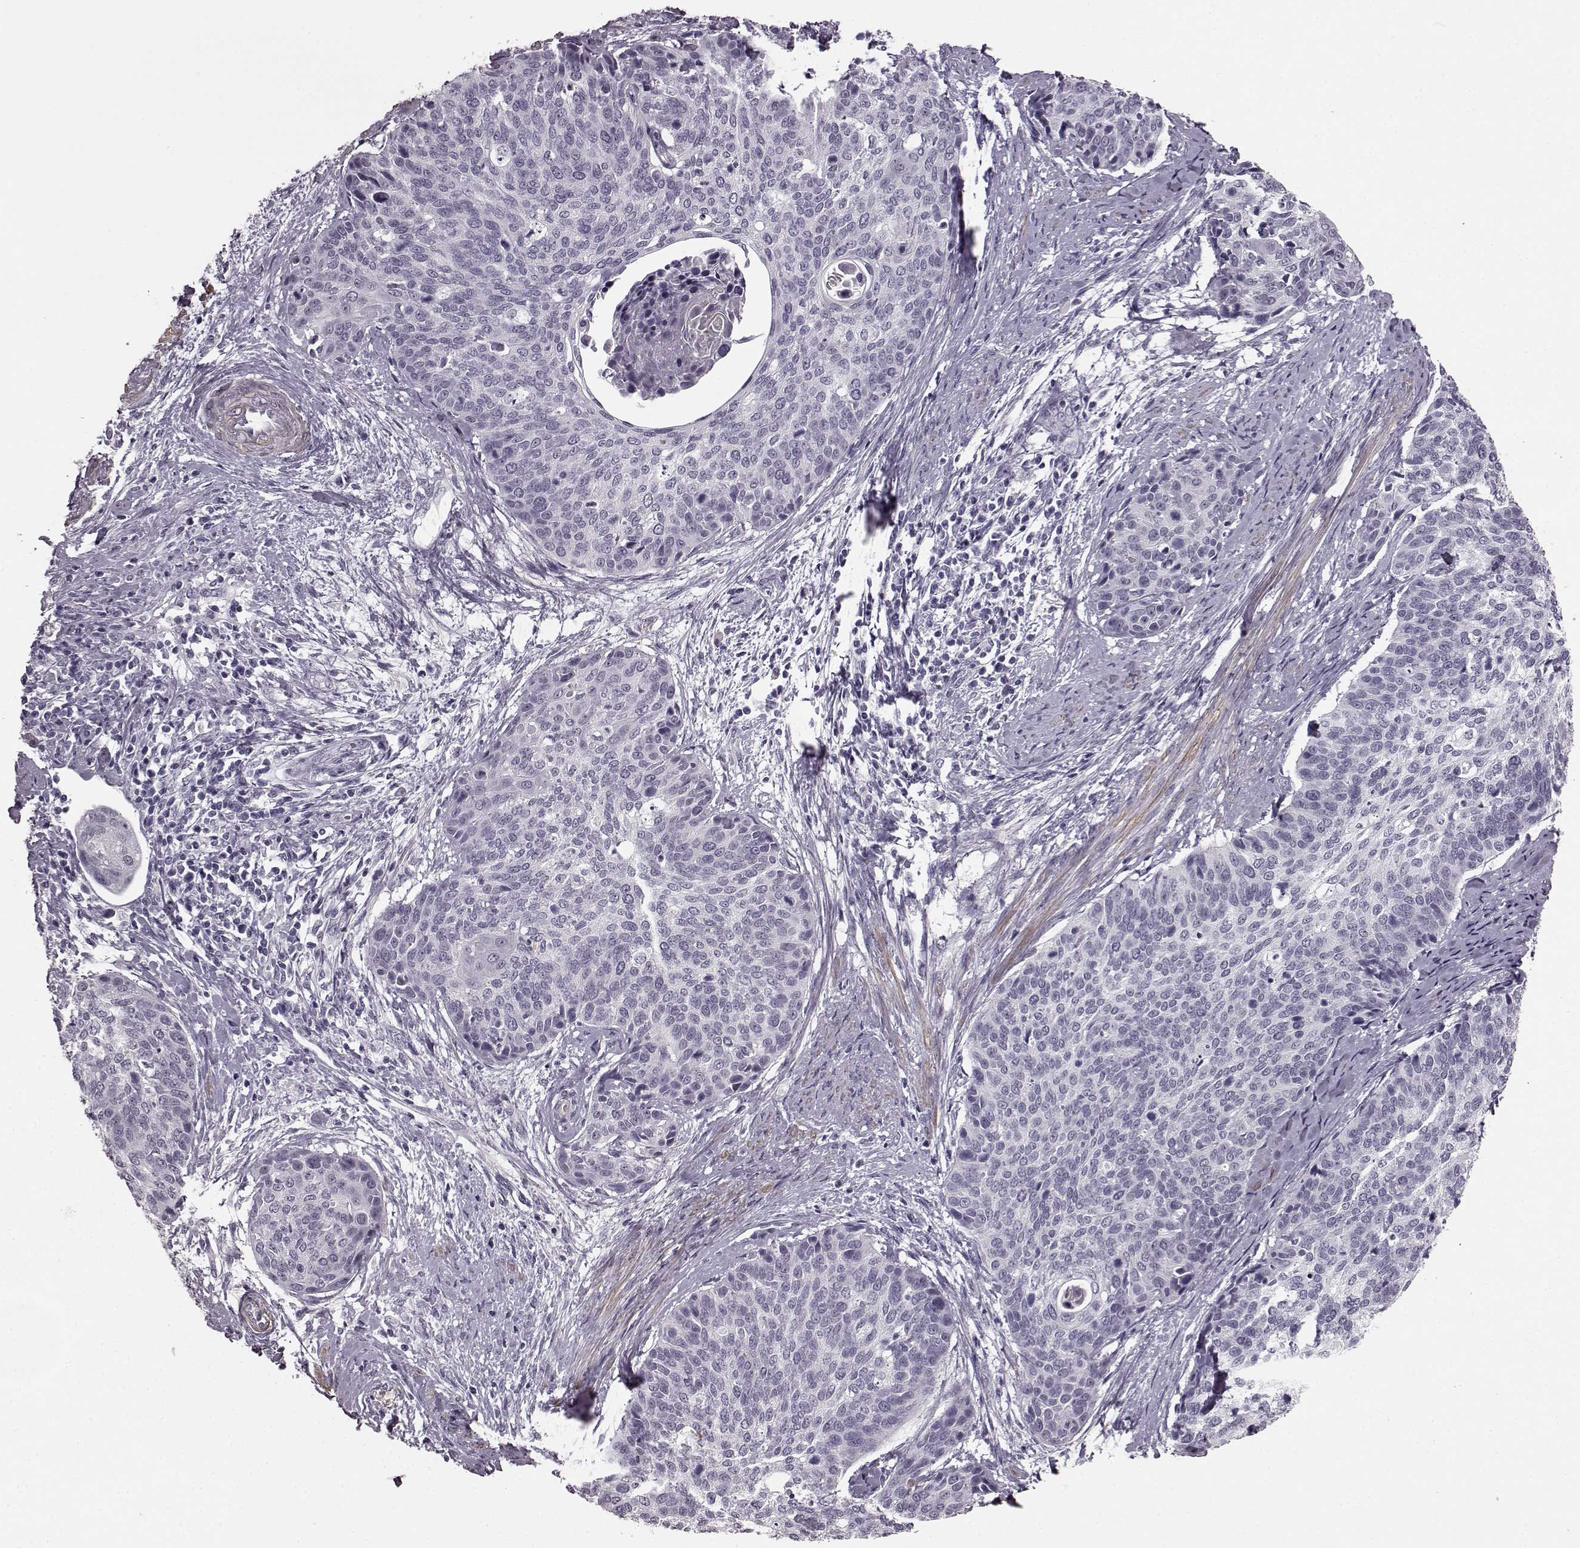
{"staining": {"intensity": "negative", "quantity": "none", "location": "none"}, "tissue": "cervical cancer", "cell_type": "Tumor cells", "image_type": "cancer", "snomed": [{"axis": "morphology", "description": "Squamous cell carcinoma, NOS"}, {"axis": "topography", "description": "Cervix"}], "caption": "This is an immunohistochemistry histopathology image of cervical cancer. There is no staining in tumor cells.", "gene": "SLCO3A1", "patient": {"sex": "female", "age": 69}}